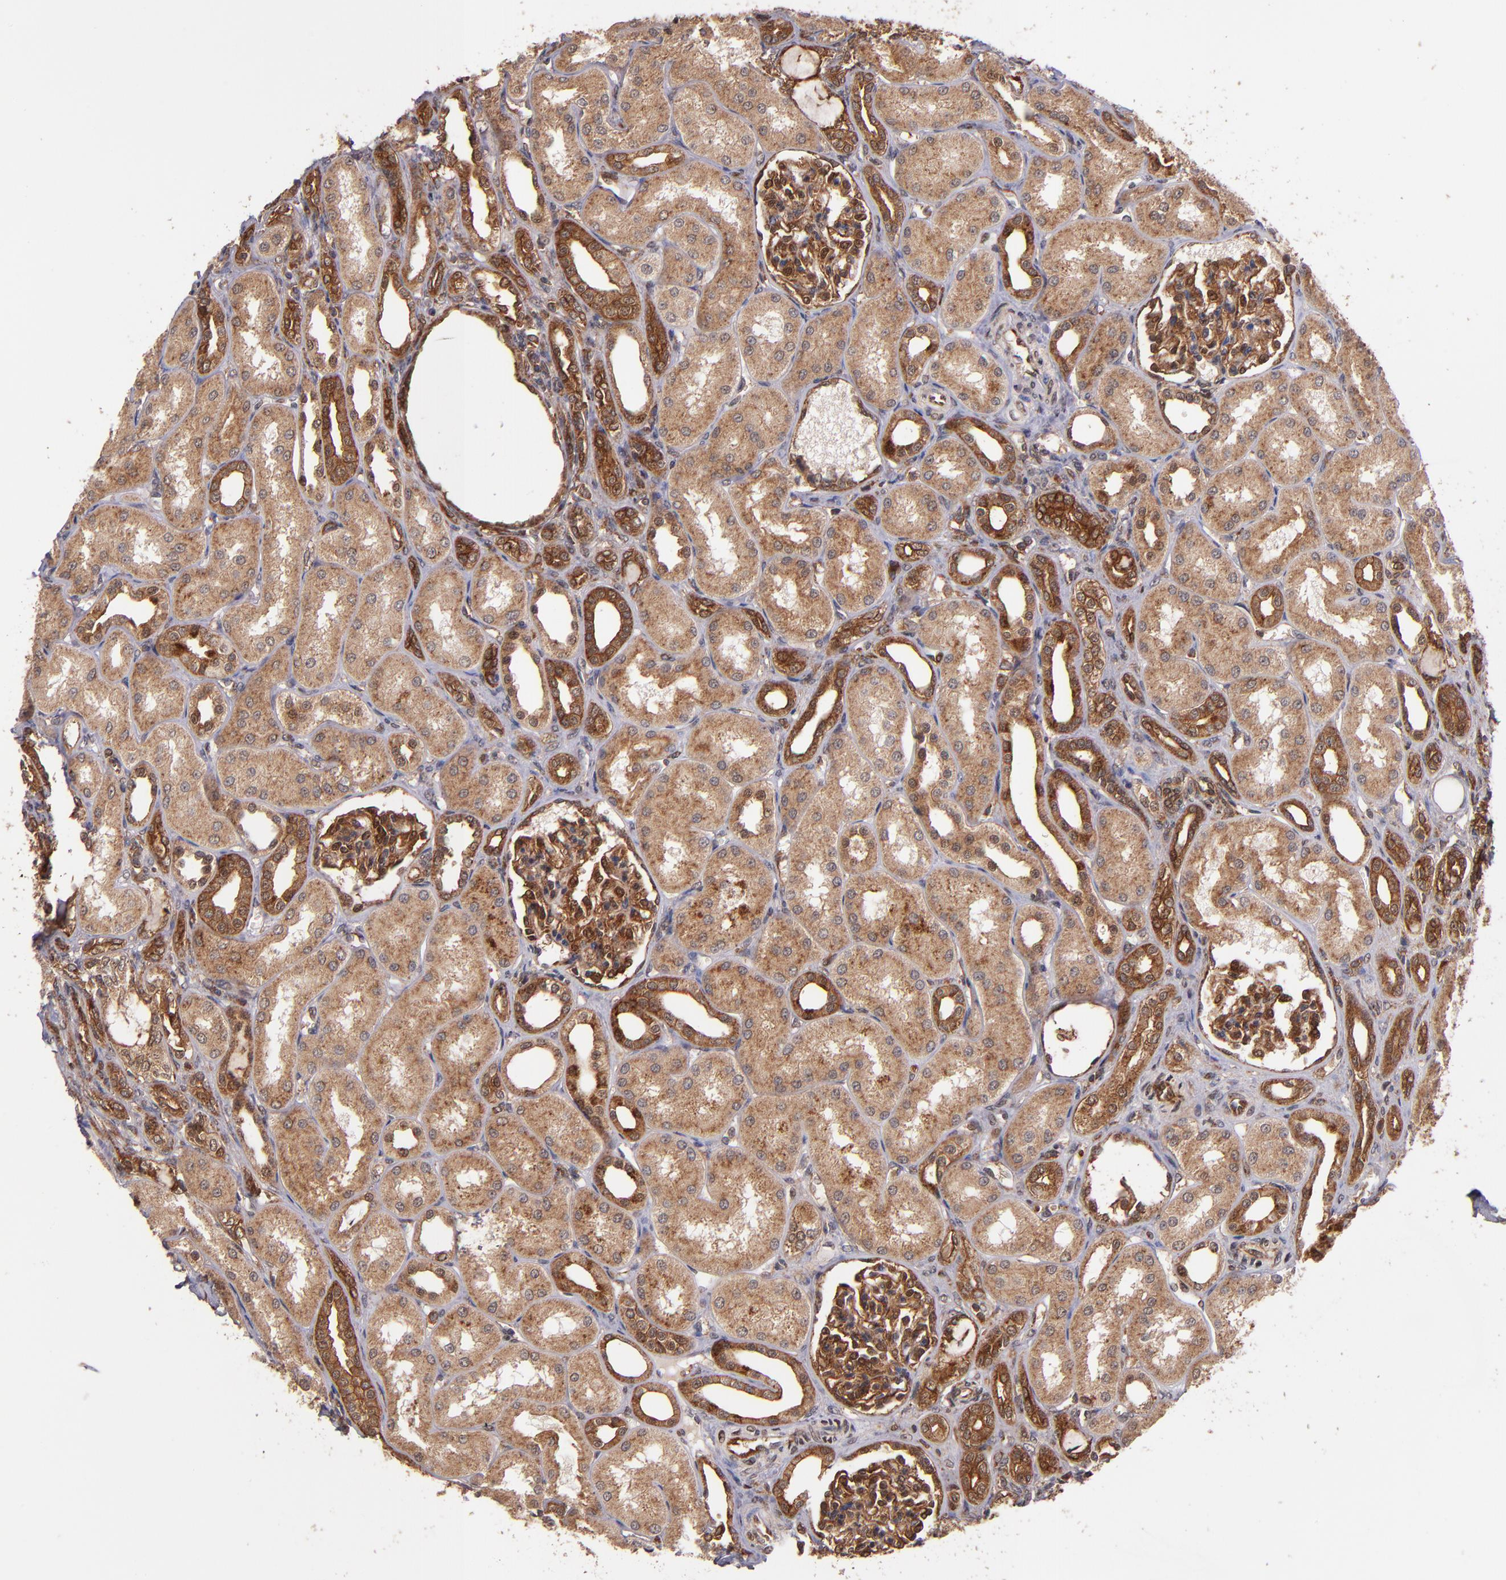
{"staining": {"intensity": "strong", "quantity": ">75%", "location": "cytoplasmic/membranous"}, "tissue": "kidney", "cell_type": "Cells in glomeruli", "image_type": "normal", "snomed": [{"axis": "morphology", "description": "Normal tissue, NOS"}, {"axis": "topography", "description": "Kidney"}], "caption": "The micrograph shows staining of normal kidney, revealing strong cytoplasmic/membranous protein expression (brown color) within cells in glomeruli. (DAB (3,3'-diaminobenzidine) = brown stain, brightfield microscopy at high magnification).", "gene": "STX8", "patient": {"sex": "male", "age": 7}}